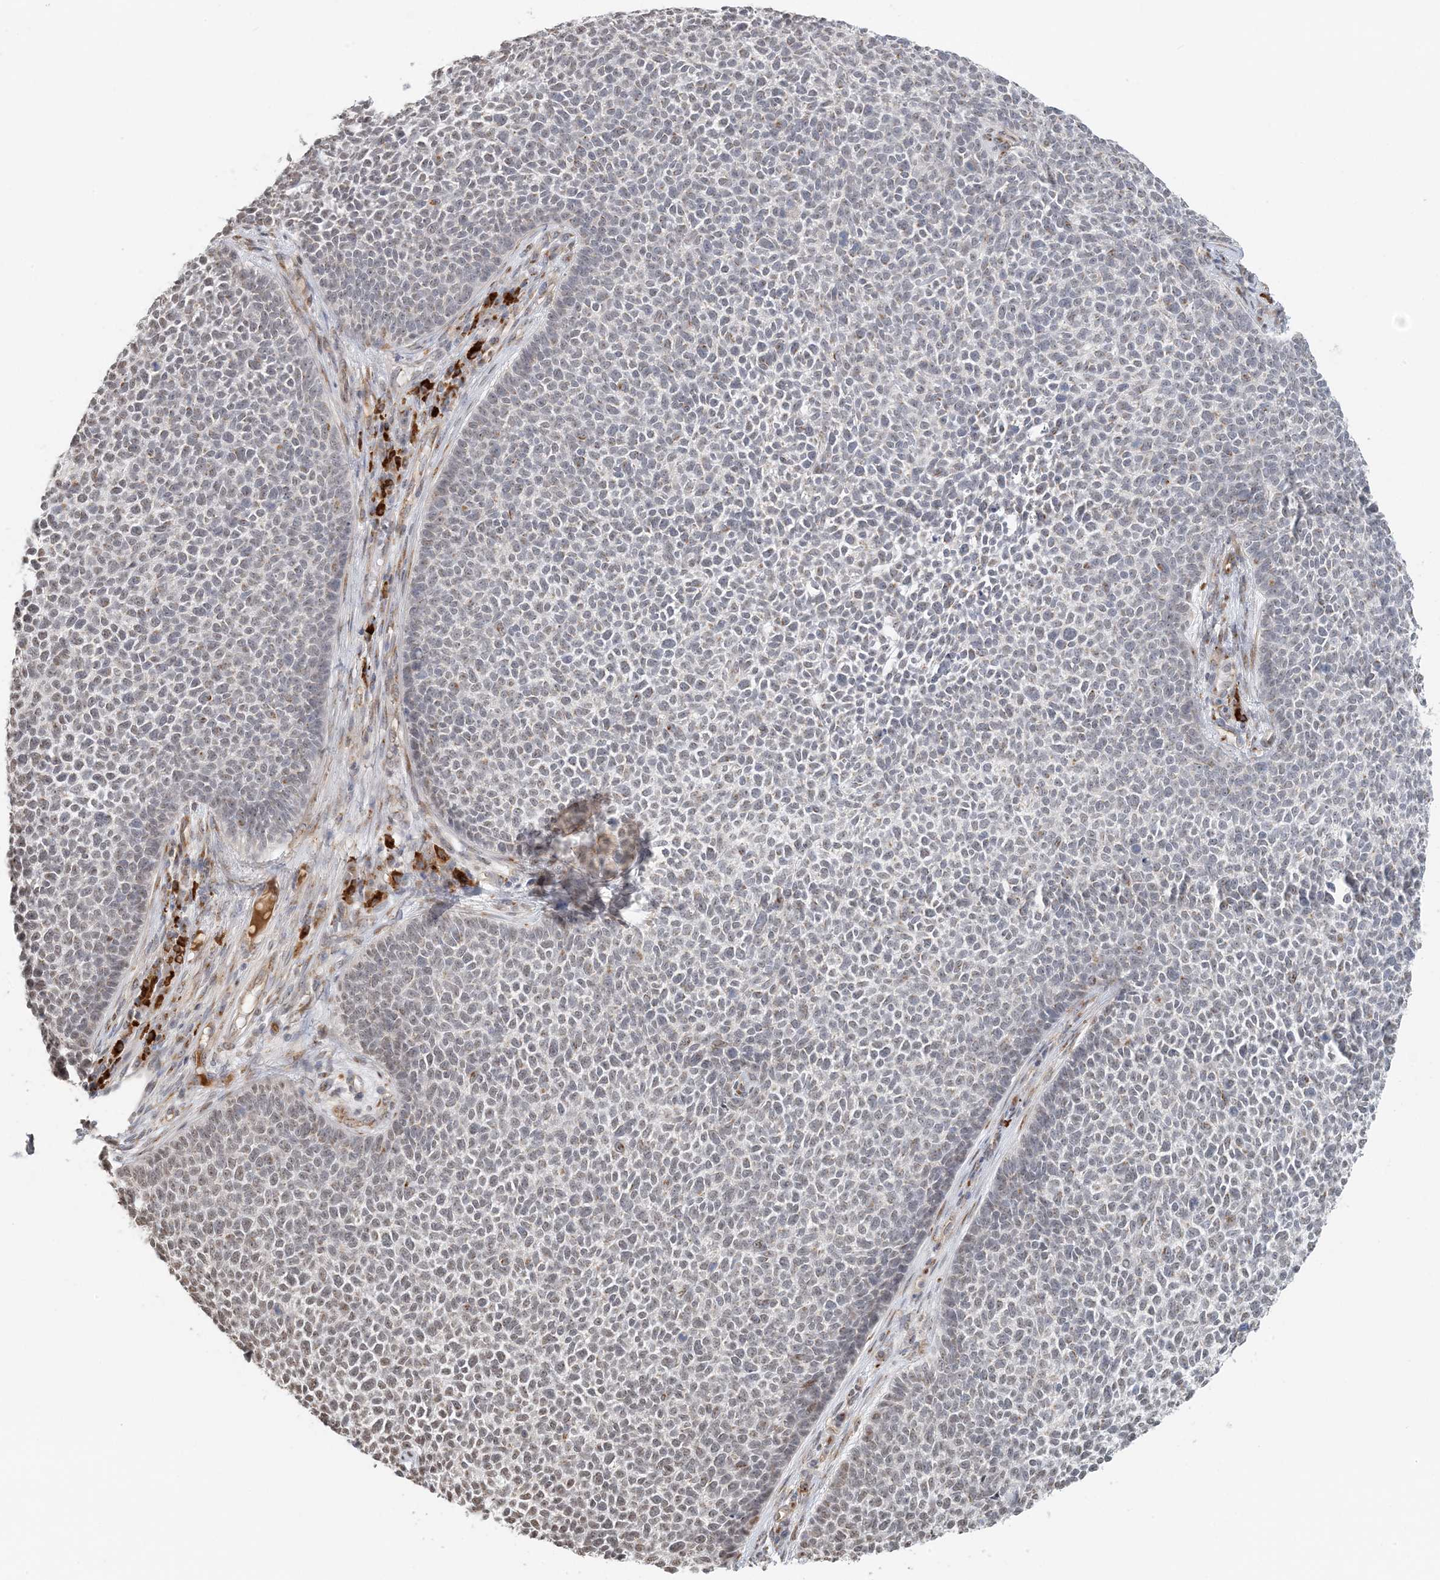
{"staining": {"intensity": "weak", "quantity": "<25%", "location": "nuclear"}, "tissue": "skin cancer", "cell_type": "Tumor cells", "image_type": "cancer", "snomed": [{"axis": "morphology", "description": "Basal cell carcinoma"}, {"axis": "topography", "description": "Skin"}], "caption": "Immunohistochemical staining of basal cell carcinoma (skin) reveals no significant staining in tumor cells. (DAB immunohistochemistry with hematoxylin counter stain).", "gene": "ZCCHC4", "patient": {"sex": "female", "age": 84}}